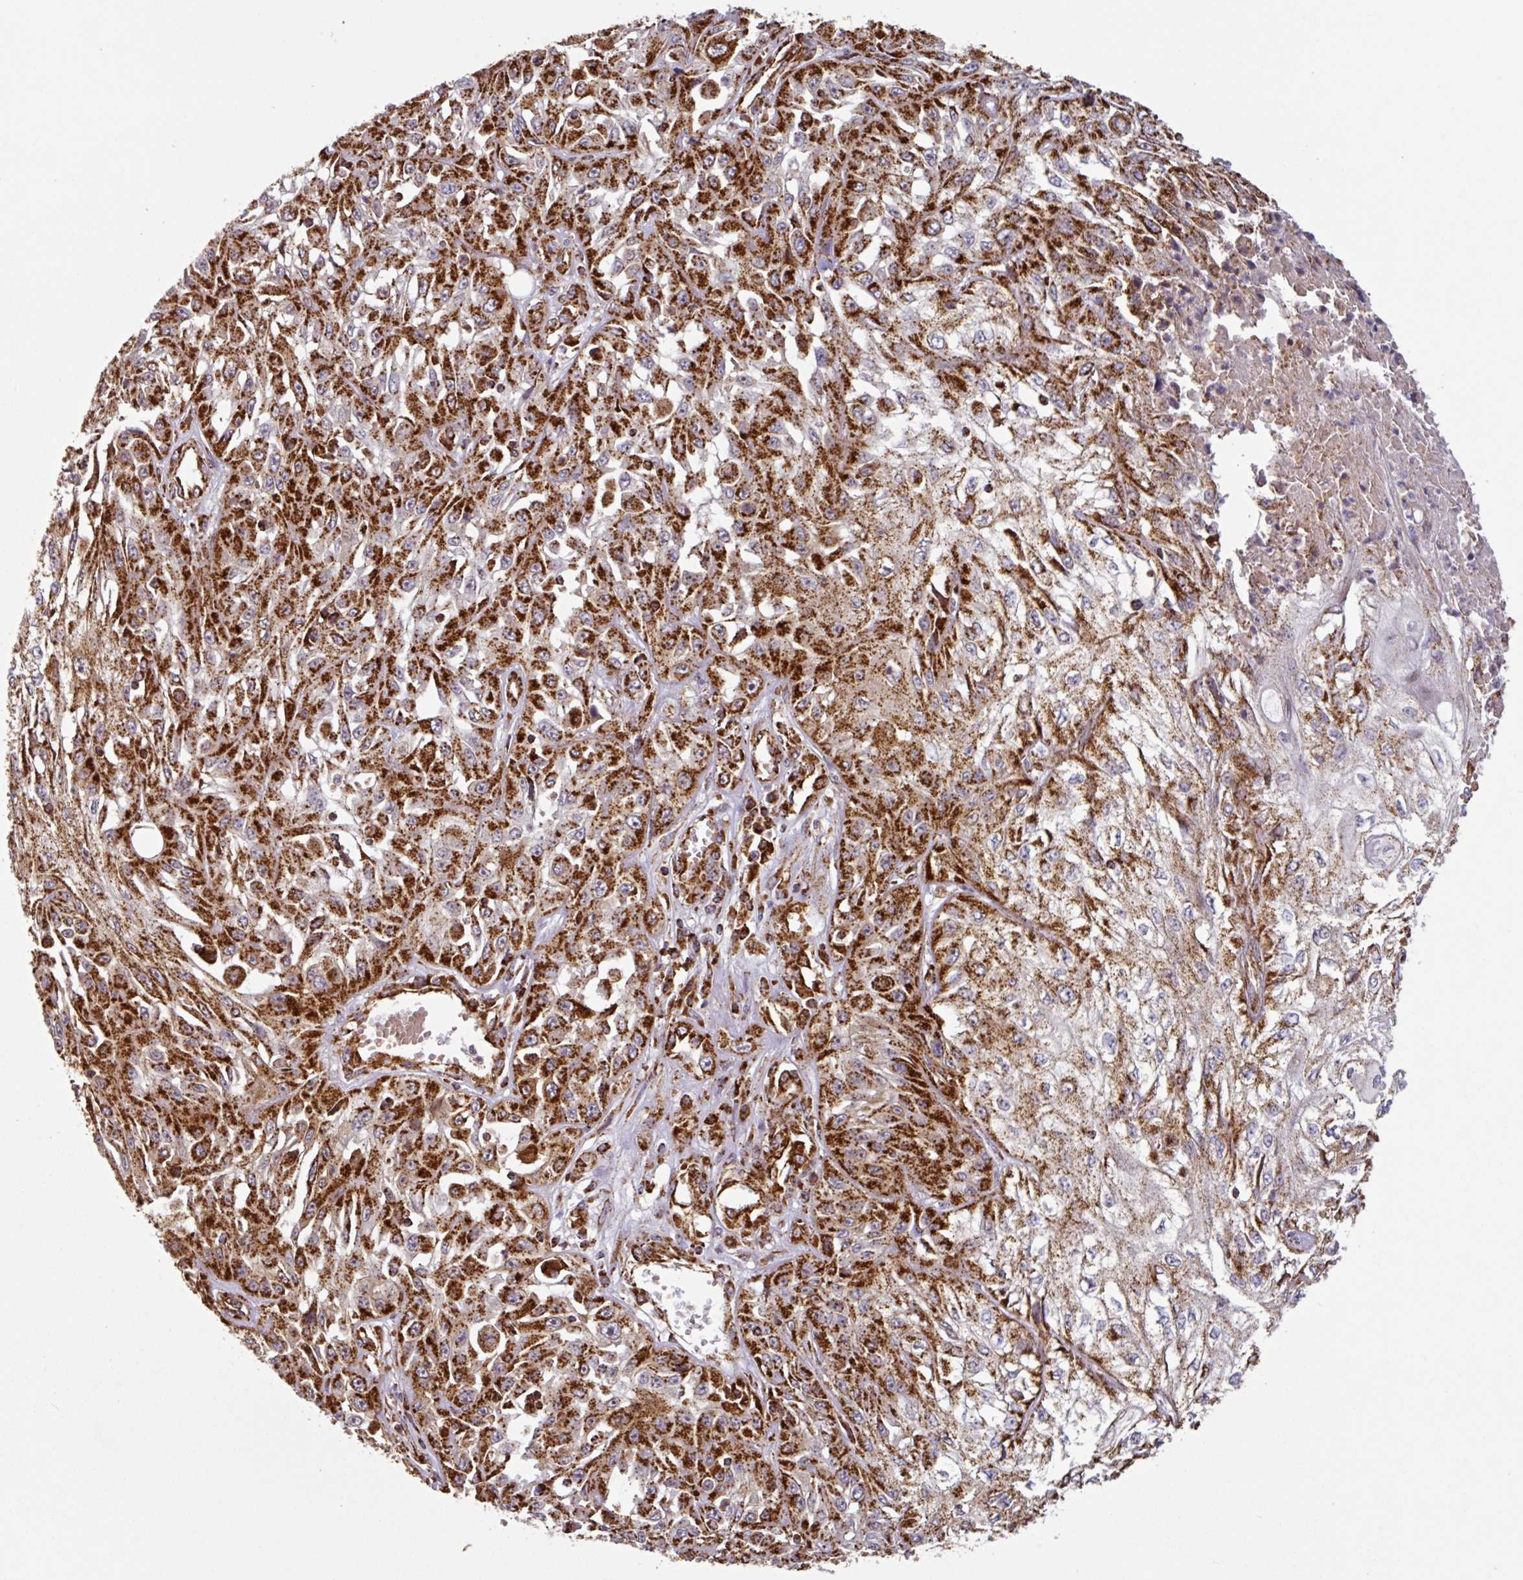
{"staining": {"intensity": "strong", "quantity": ">75%", "location": "cytoplasmic/membranous"}, "tissue": "skin cancer", "cell_type": "Tumor cells", "image_type": "cancer", "snomed": [{"axis": "morphology", "description": "Squamous cell carcinoma, NOS"}, {"axis": "morphology", "description": "Squamous cell carcinoma, metastatic, NOS"}, {"axis": "topography", "description": "Skin"}, {"axis": "topography", "description": "Lymph node"}], "caption": "A micrograph of human metastatic squamous cell carcinoma (skin) stained for a protein displays strong cytoplasmic/membranous brown staining in tumor cells.", "gene": "TRAP1", "patient": {"sex": "male", "age": 75}}